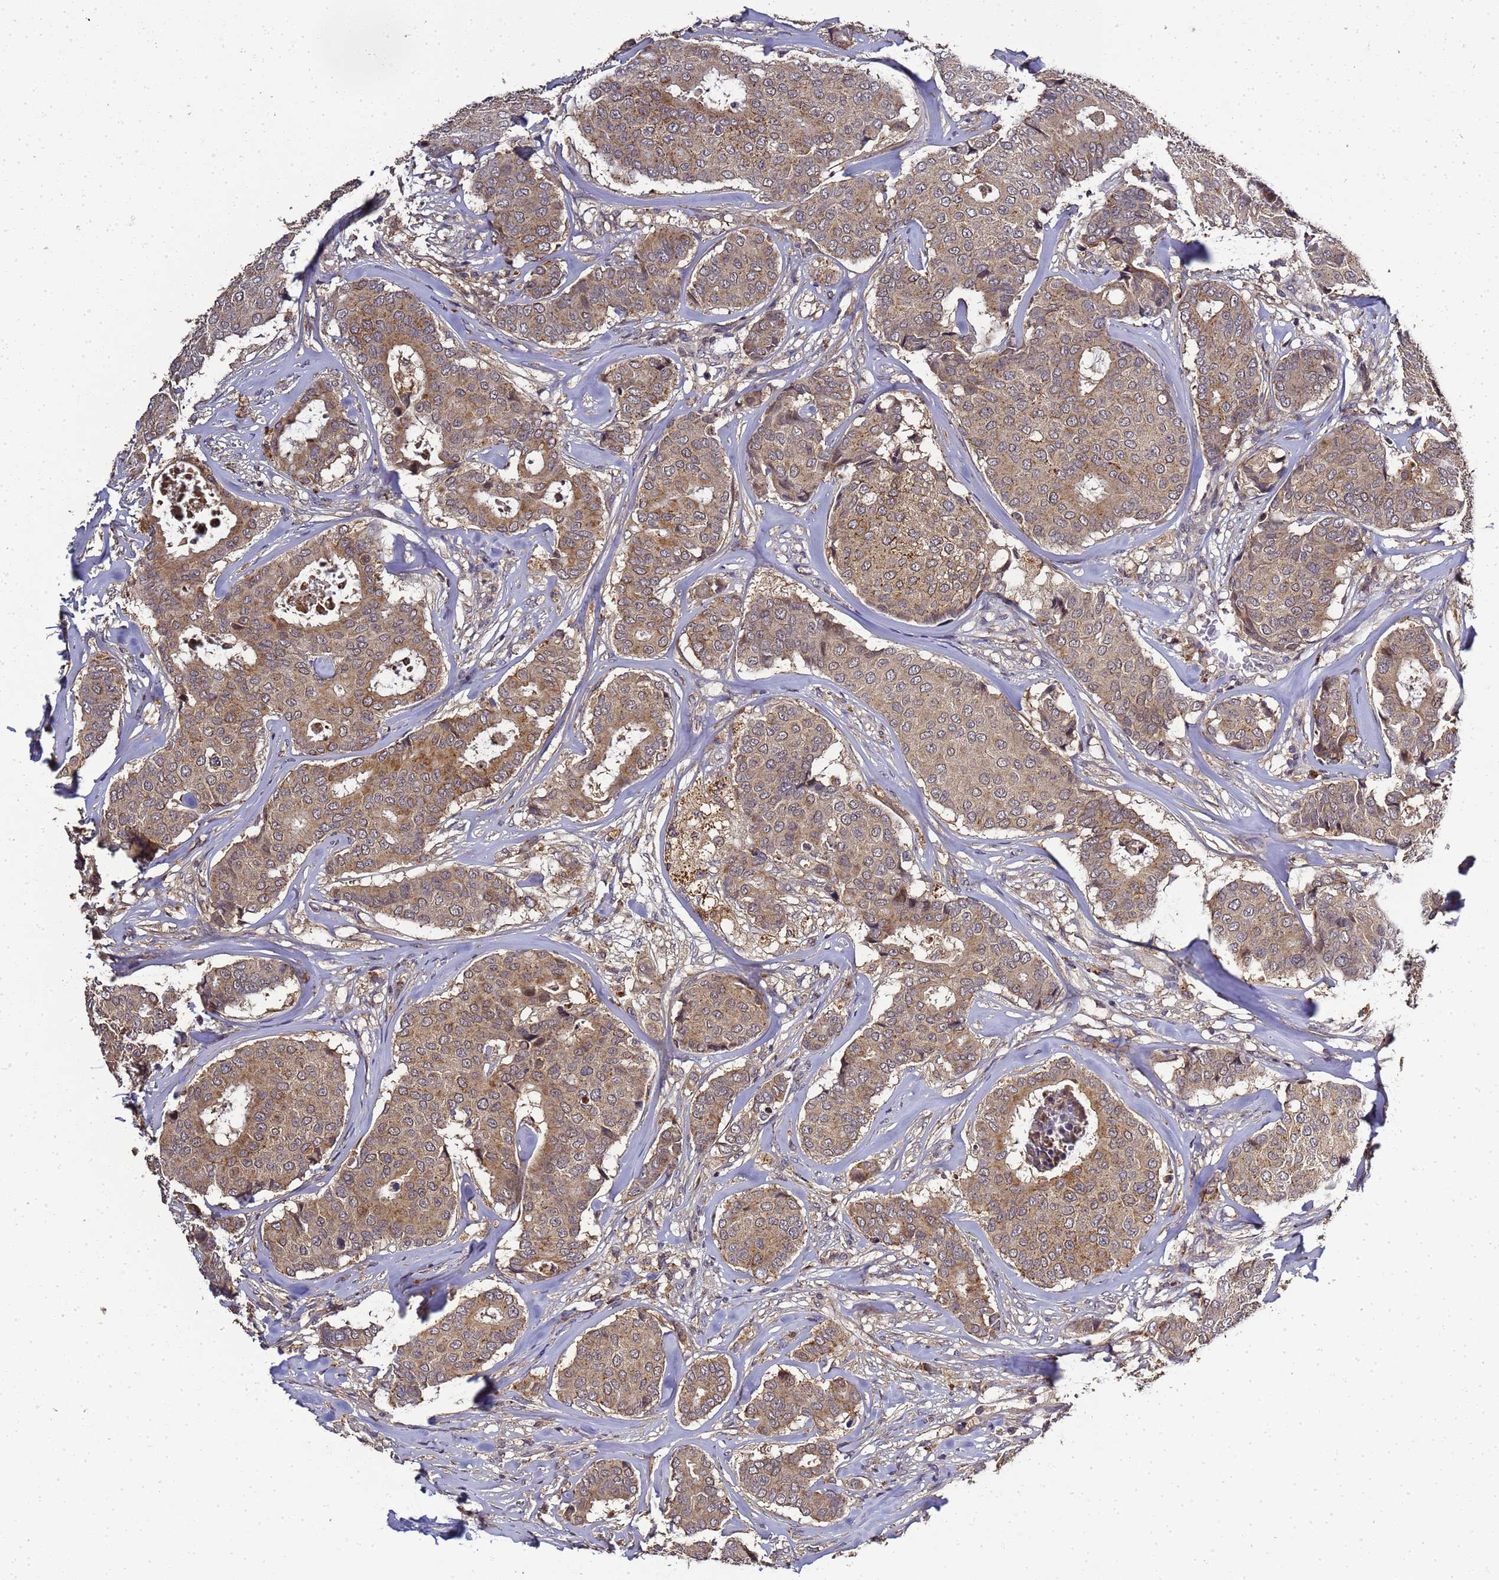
{"staining": {"intensity": "moderate", "quantity": ">75%", "location": "cytoplasmic/membranous"}, "tissue": "breast cancer", "cell_type": "Tumor cells", "image_type": "cancer", "snomed": [{"axis": "morphology", "description": "Duct carcinoma"}, {"axis": "topography", "description": "Breast"}], "caption": "DAB (3,3'-diaminobenzidine) immunohistochemical staining of breast cancer demonstrates moderate cytoplasmic/membranous protein expression in about >75% of tumor cells.", "gene": "LGI4", "patient": {"sex": "female", "age": 75}}